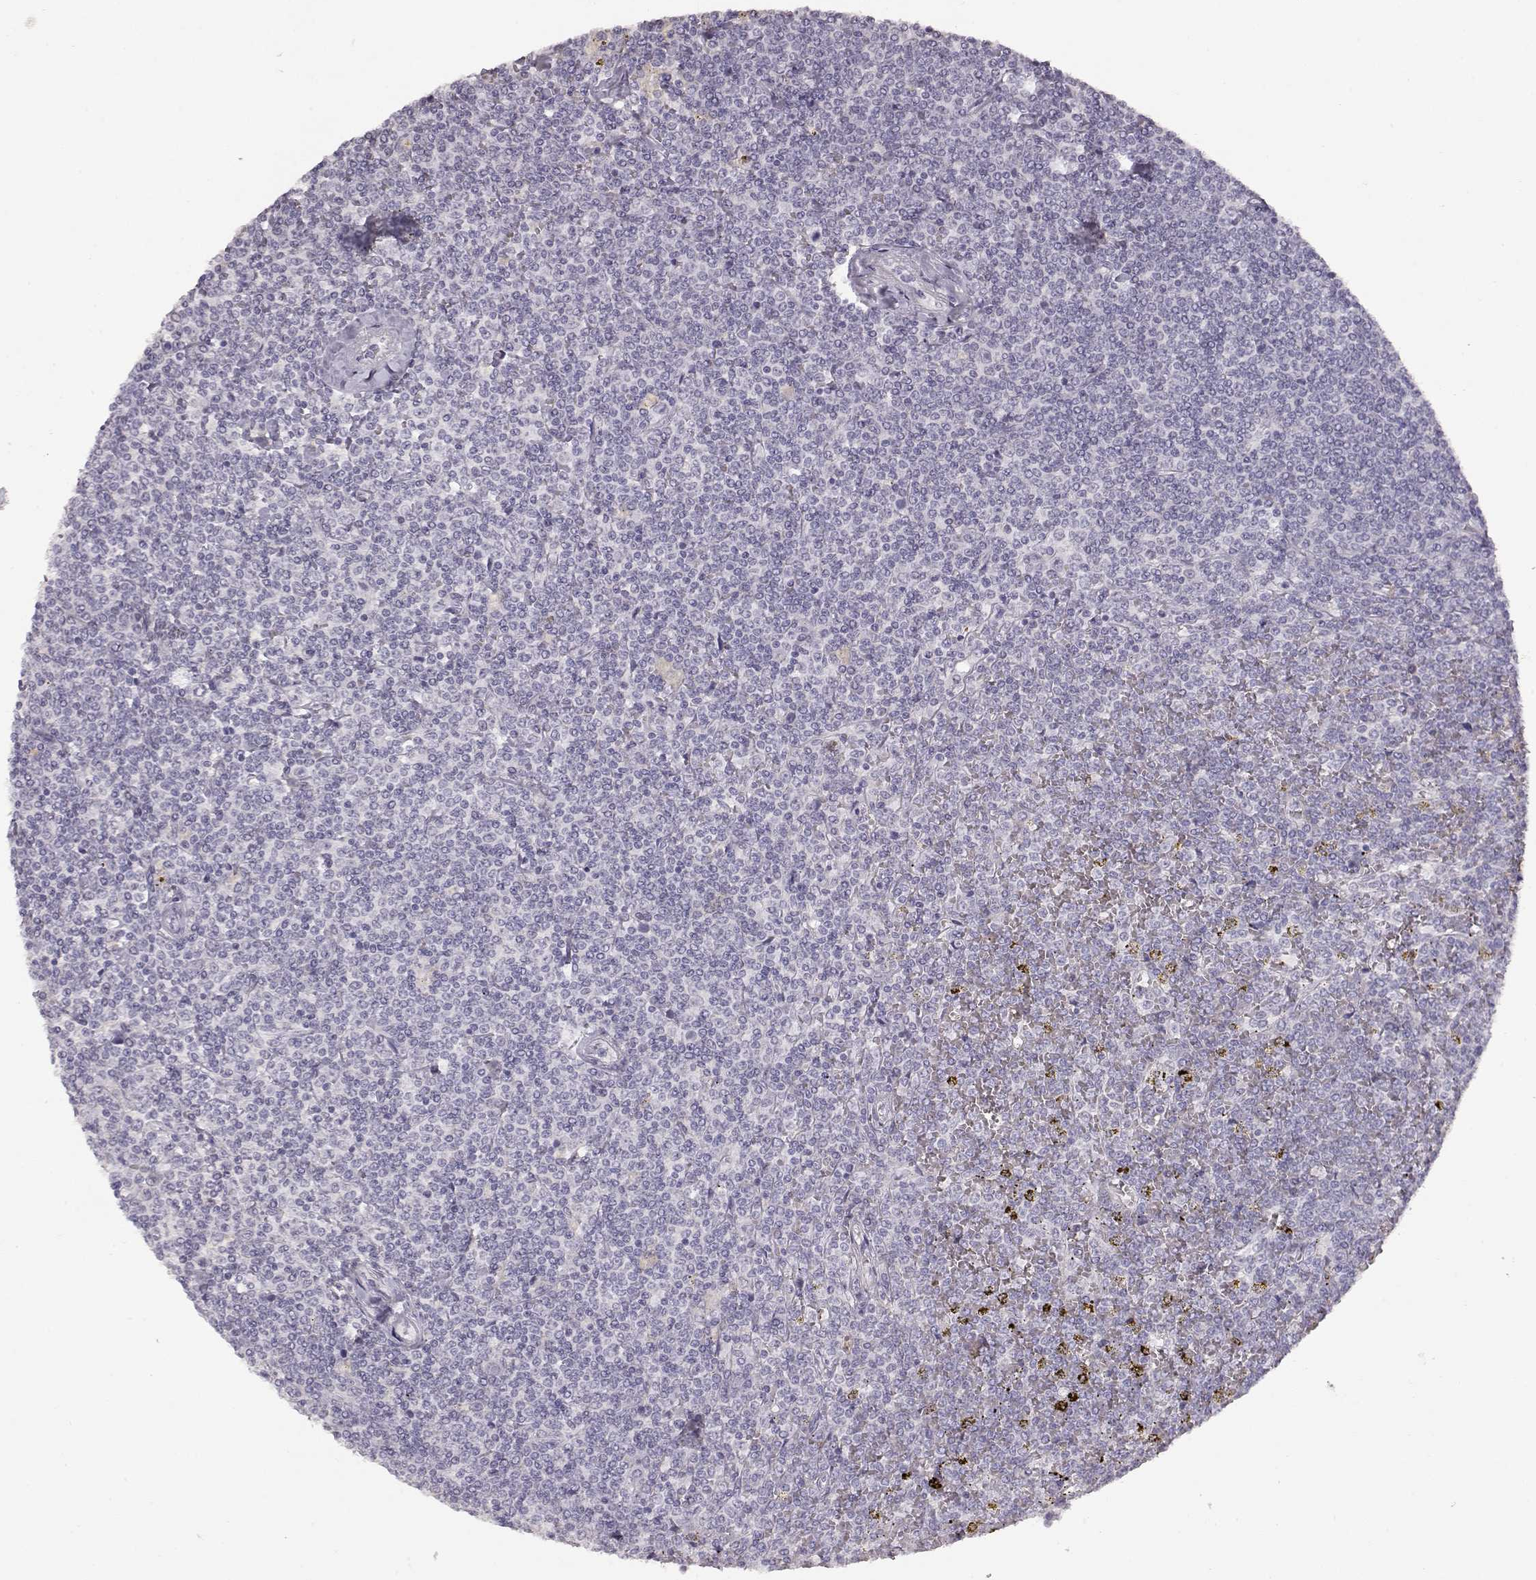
{"staining": {"intensity": "negative", "quantity": "none", "location": "none"}, "tissue": "lymphoma", "cell_type": "Tumor cells", "image_type": "cancer", "snomed": [{"axis": "morphology", "description": "Malignant lymphoma, non-Hodgkin's type, Low grade"}, {"axis": "topography", "description": "Spleen"}], "caption": "IHC of malignant lymphoma, non-Hodgkin's type (low-grade) demonstrates no expression in tumor cells.", "gene": "S100B", "patient": {"sex": "female", "age": 19}}